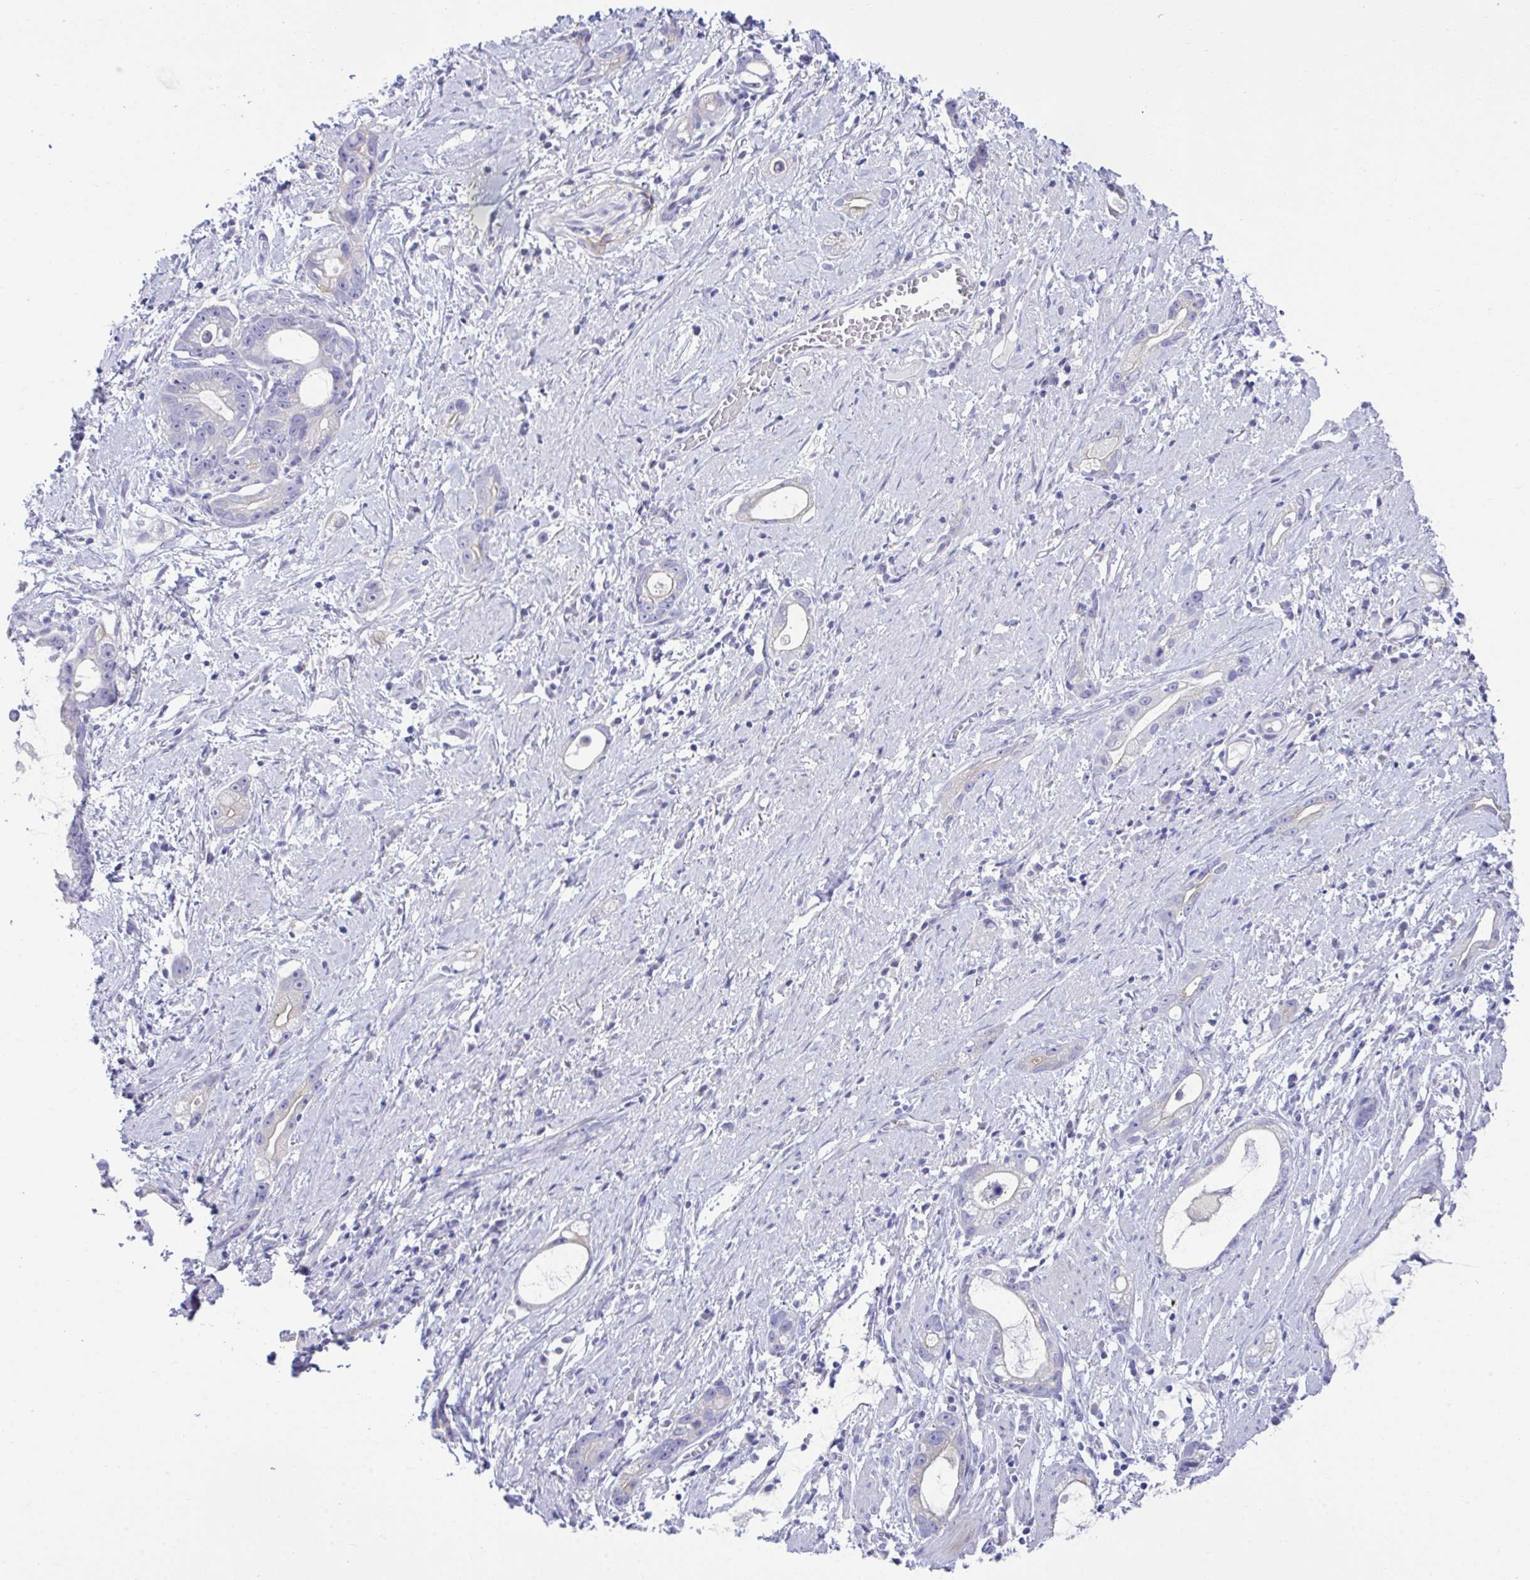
{"staining": {"intensity": "negative", "quantity": "none", "location": "none"}, "tissue": "stomach cancer", "cell_type": "Tumor cells", "image_type": "cancer", "snomed": [{"axis": "morphology", "description": "Adenocarcinoma, NOS"}, {"axis": "topography", "description": "Stomach"}], "caption": "Tumor cells show no significant protein expression in stomach cancer.", "gene": "PLEKHH1", "patient": {"sex": "male", "age": 55}}